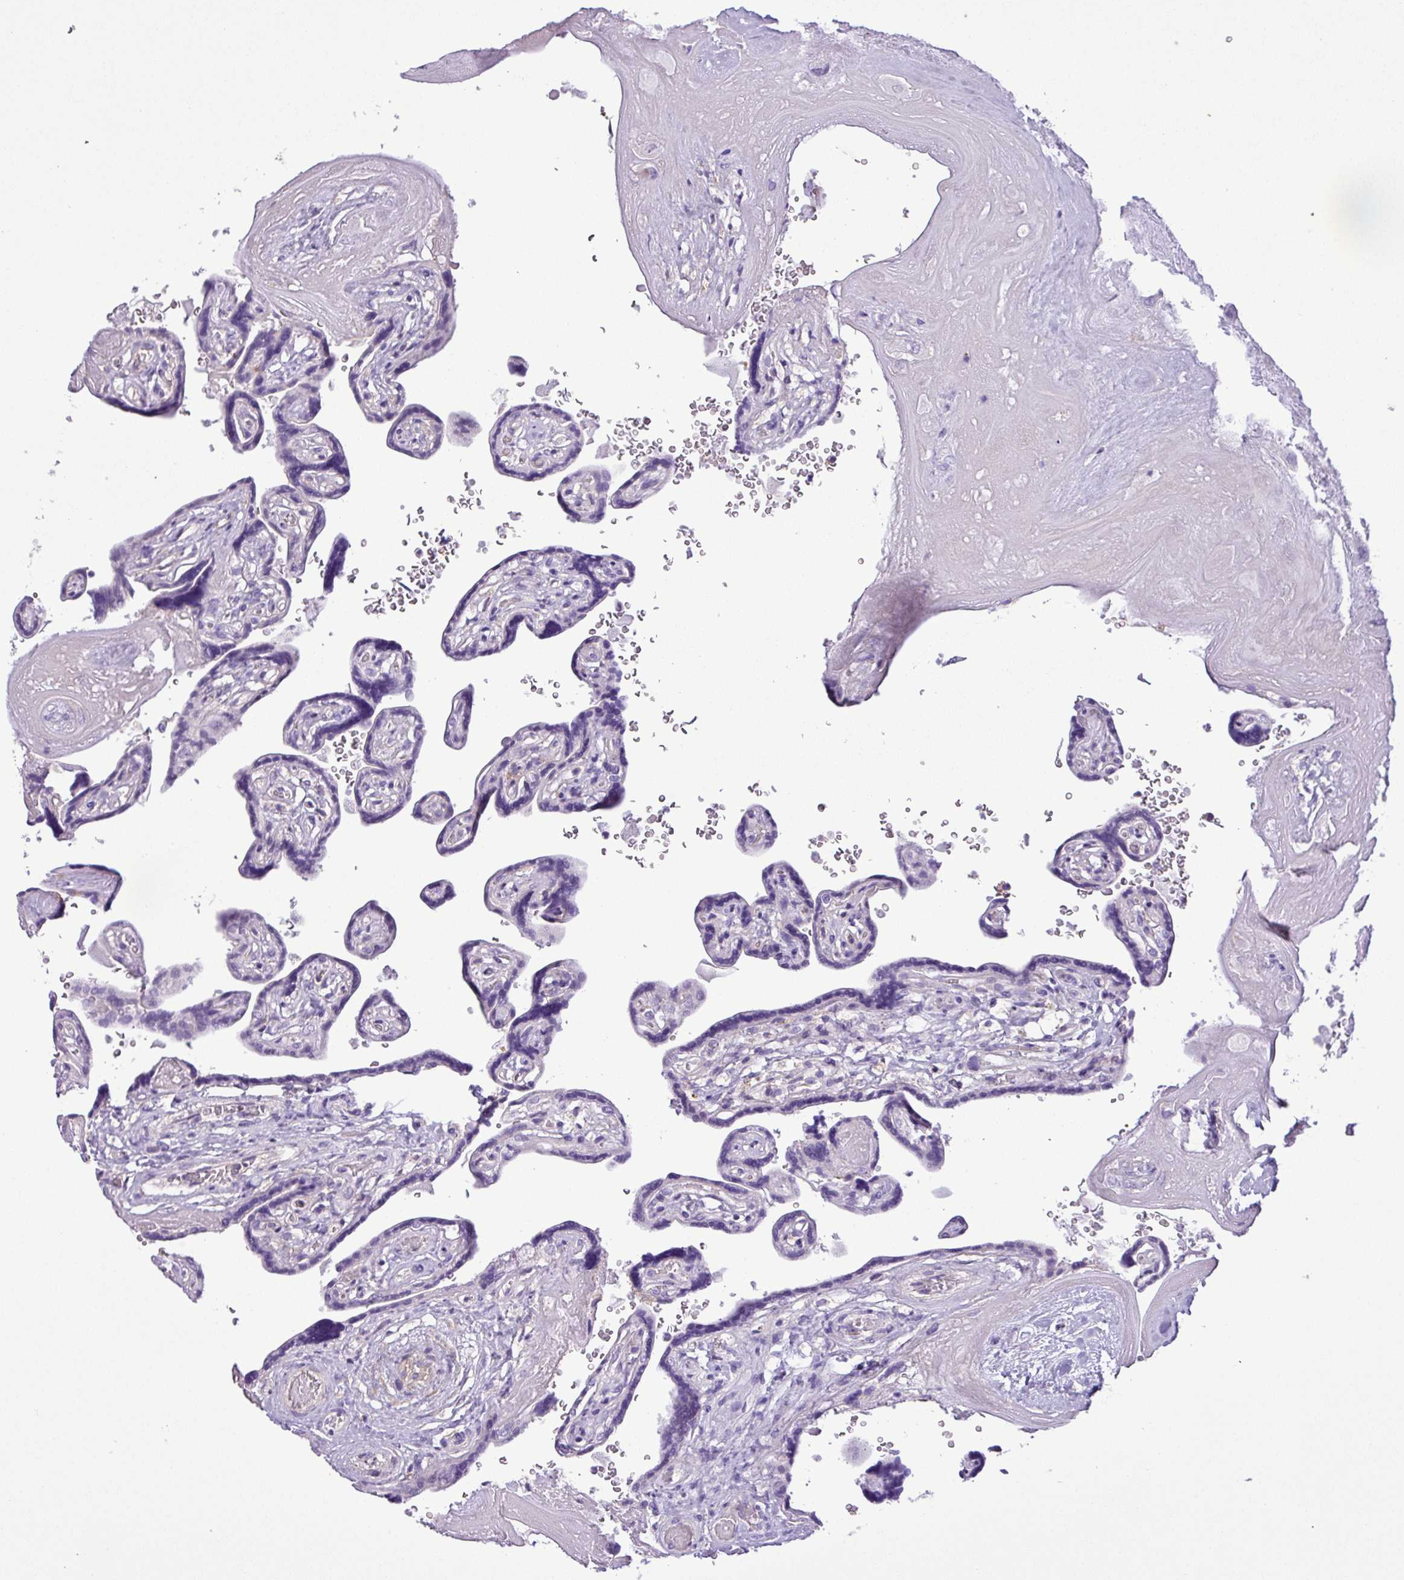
{"staining": {"intensity": "negative", "quantity": "none", "location": "none"}, "tissue": "placenta", "cell_type": "Decidual cells", "image_type": "normal", "snomed": [{"axis": "morphology", "description": "Normal tissue, NOS"}, {"axis": "topography", "description": "Placenta"}], "caption": "Decidual cells show no significant staining in unremarkable placenta. Brightfield microscopy of IHC stained with DAB (brown) and hematoxylin (blue), captured at high magnification.", "gene": "ZNF334", "patient": {"sex": "female", "age": 32}}